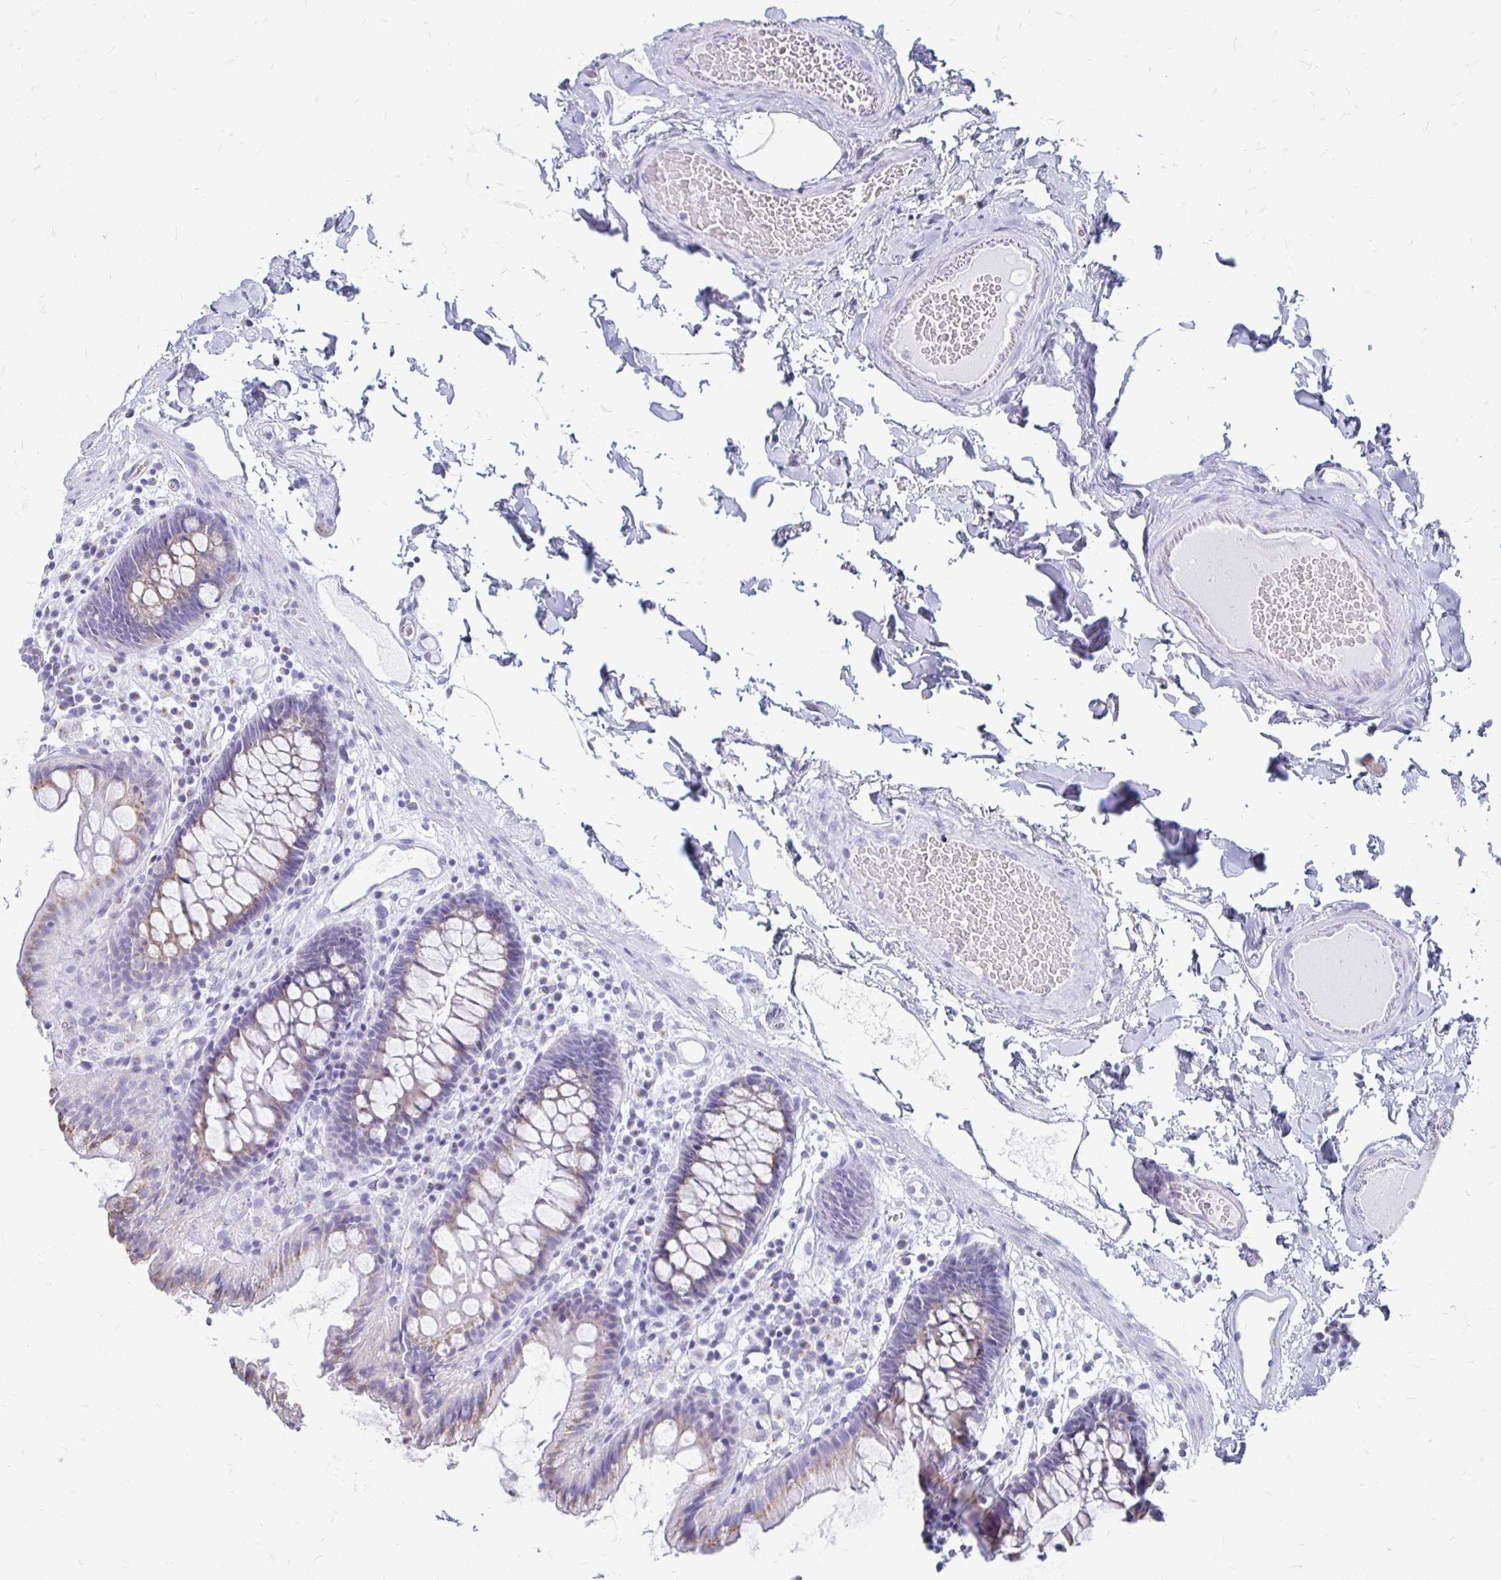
{"staining": {"intensity": "negative", "quantity": "none", "location": "none"}, "tissue": "colon", "cell_type": "Endothelial cells", "image_type": "normal", "snomed": [{"axis": "morphology", "description": "Normal tissue, NOS"}, {"axis": "topography", "description": "Colon"}], "caption": "This is a micrograph of immunohistochemistry staining of unremarkable colon, which shows no staining in endothelial cells.", "gene": "PAGE4", "patient": {"sex": "male", "age": 84}}